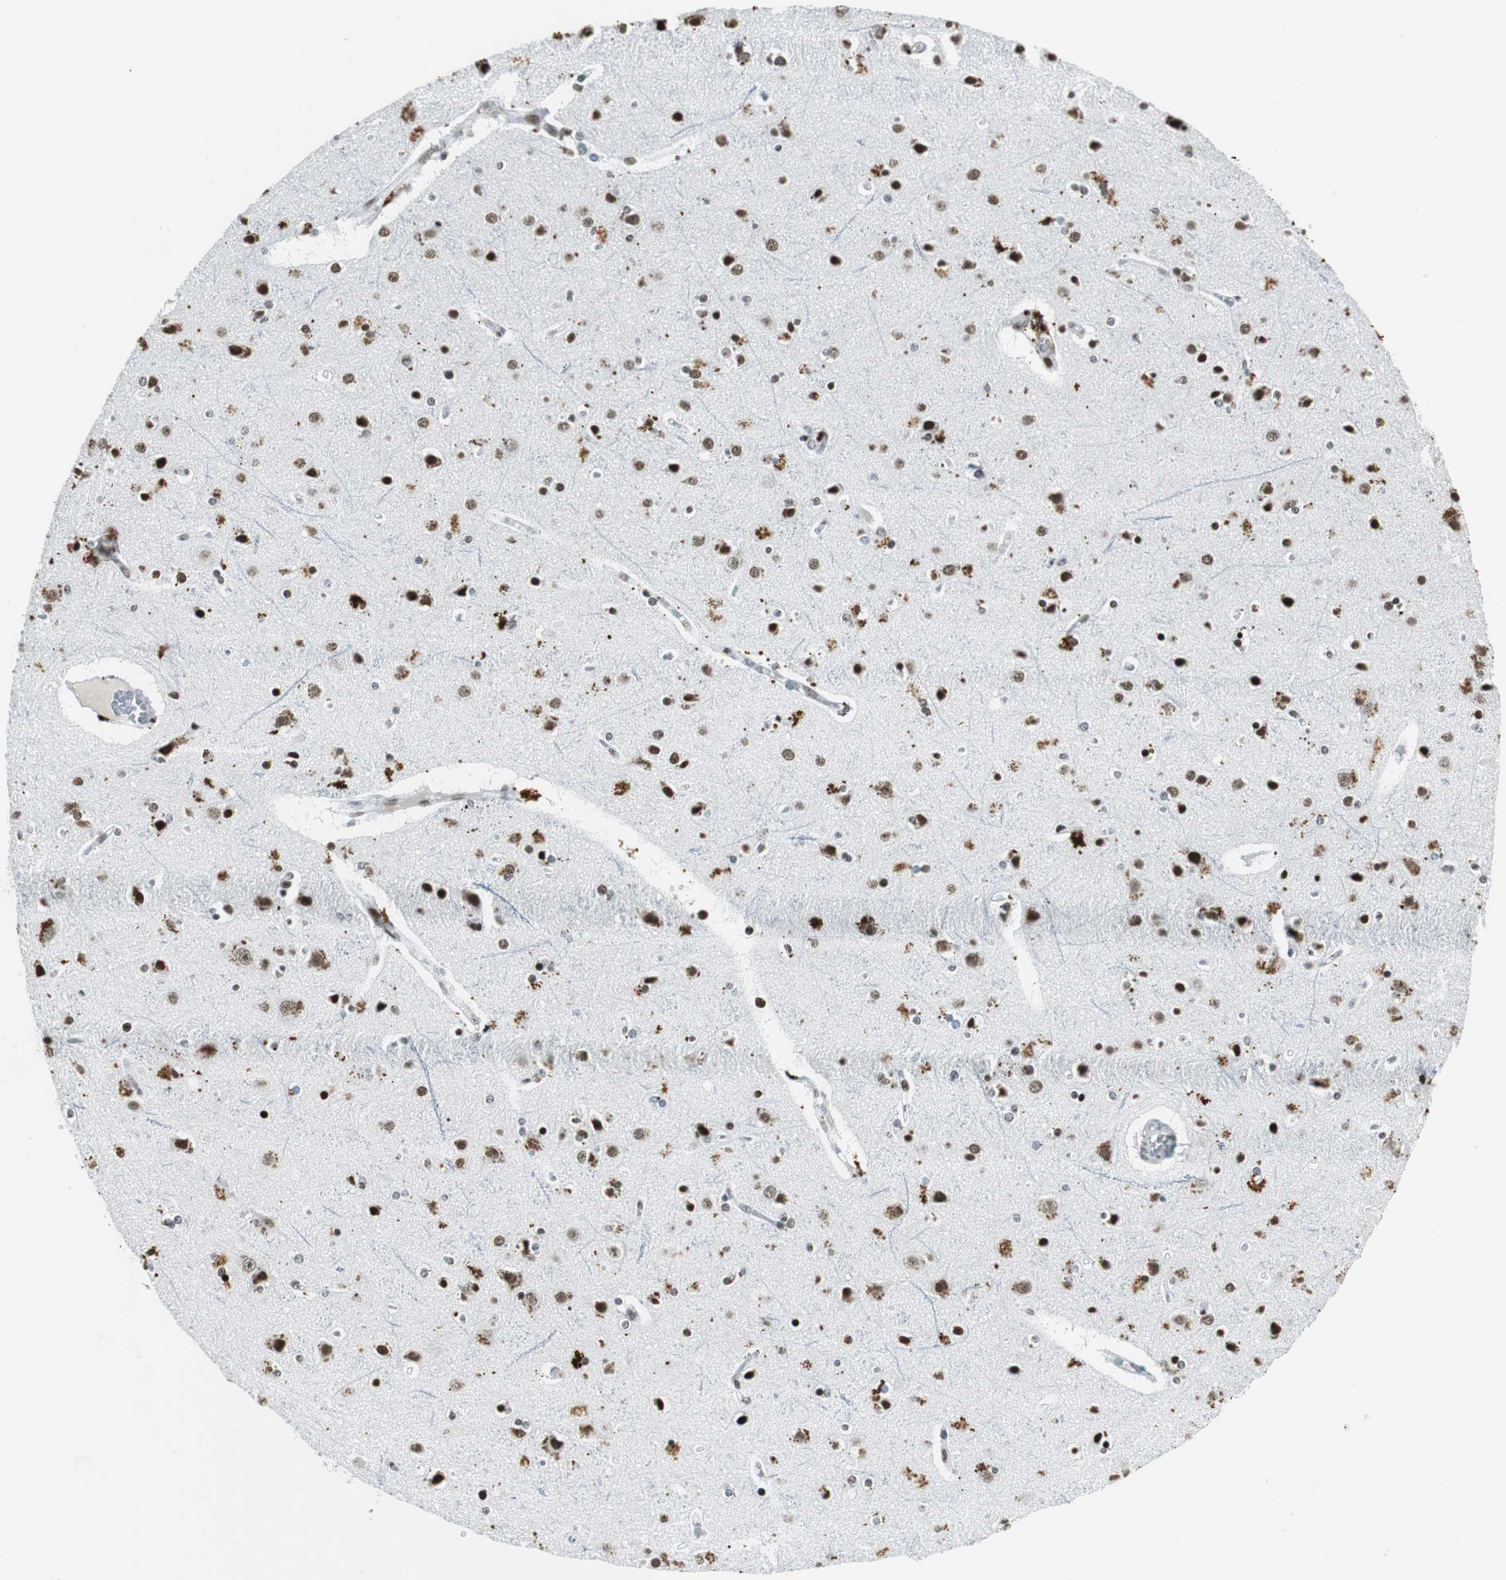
{"staining": {"intensity": "weak", "quantity": "25%-75%", "location": "cytoplasmic/membranous"}, "tissue": "cerebral cortex", "cell_type": "Endothelial cells", "image_type": "normal", "snomed": [{"axis": "morphology", "description": "Normal tissue, NOS"}, {"axis": "topography", "description": "Cerebral cortex"}], "caption": "Cerebral cortex stained for a protein (brown) demonstrates weak cytoplasmic/membranous positive expression in approximately 25%-75% of endothelial cells.", "gene": "RBBP4", "patient": {"sex": "female", "age": 54}}